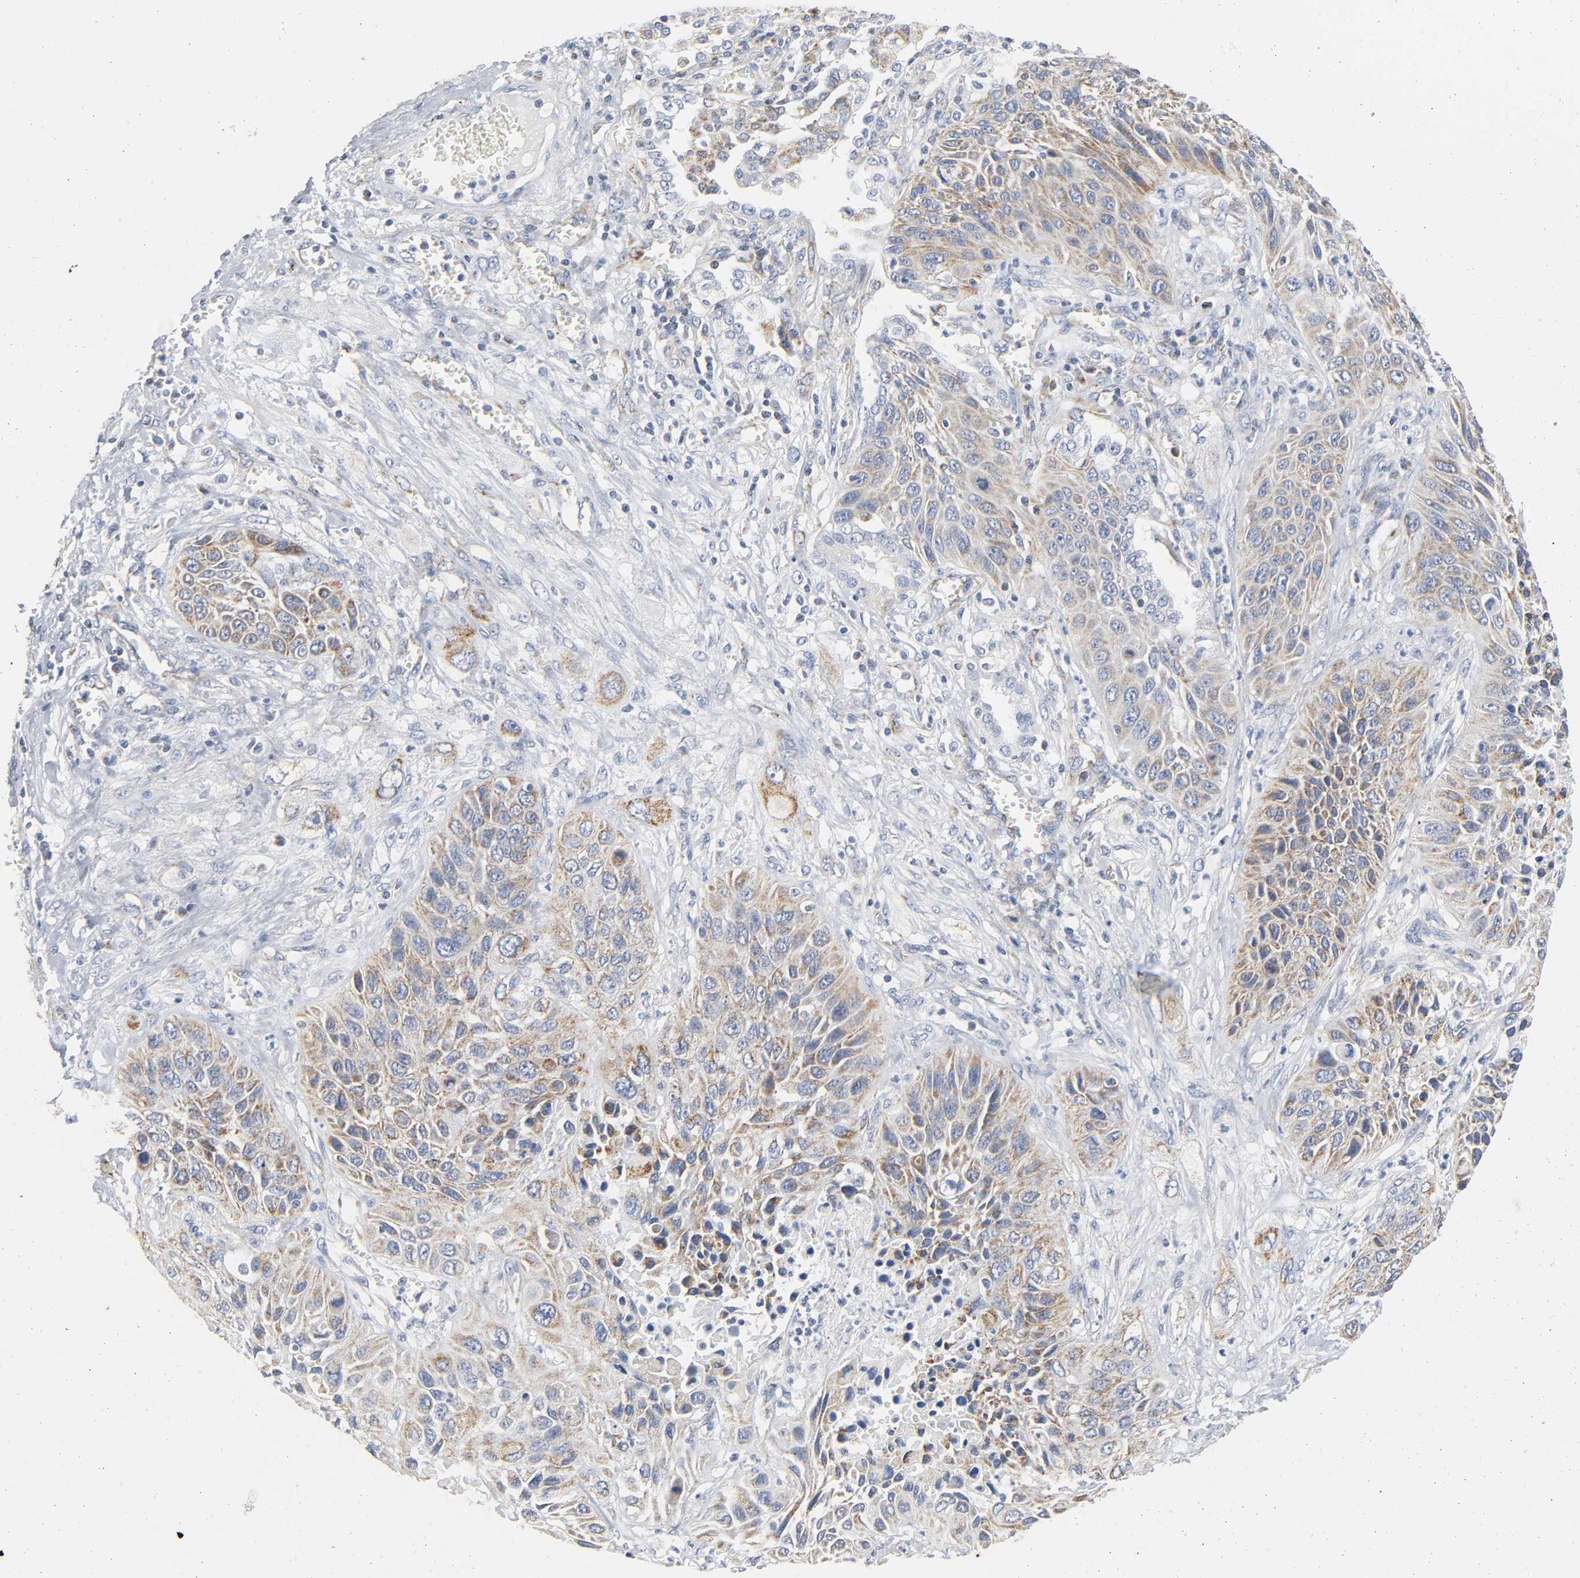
{"staining": {"intensity": "moderate", "quantity": ">75%", "location": "cytoplasmic/membranous"}, "tissue": "lung cancer", "cell_type": "Tumor cells", "image_type": "cancer", "snomed": [{"axis": "morphology", "description": "Squamous cell carcinoma, NOS"}, {"axis": "topography", "description": "Lung"}], "caption": "Immunohistochemical staining of human lung cancer reveals medium levels of moderate cytoplasmic/membranous staining in approximately >75% of tumor cells.", "gene": "BAK1", "patient": {"sex": "female", "age": 76}}